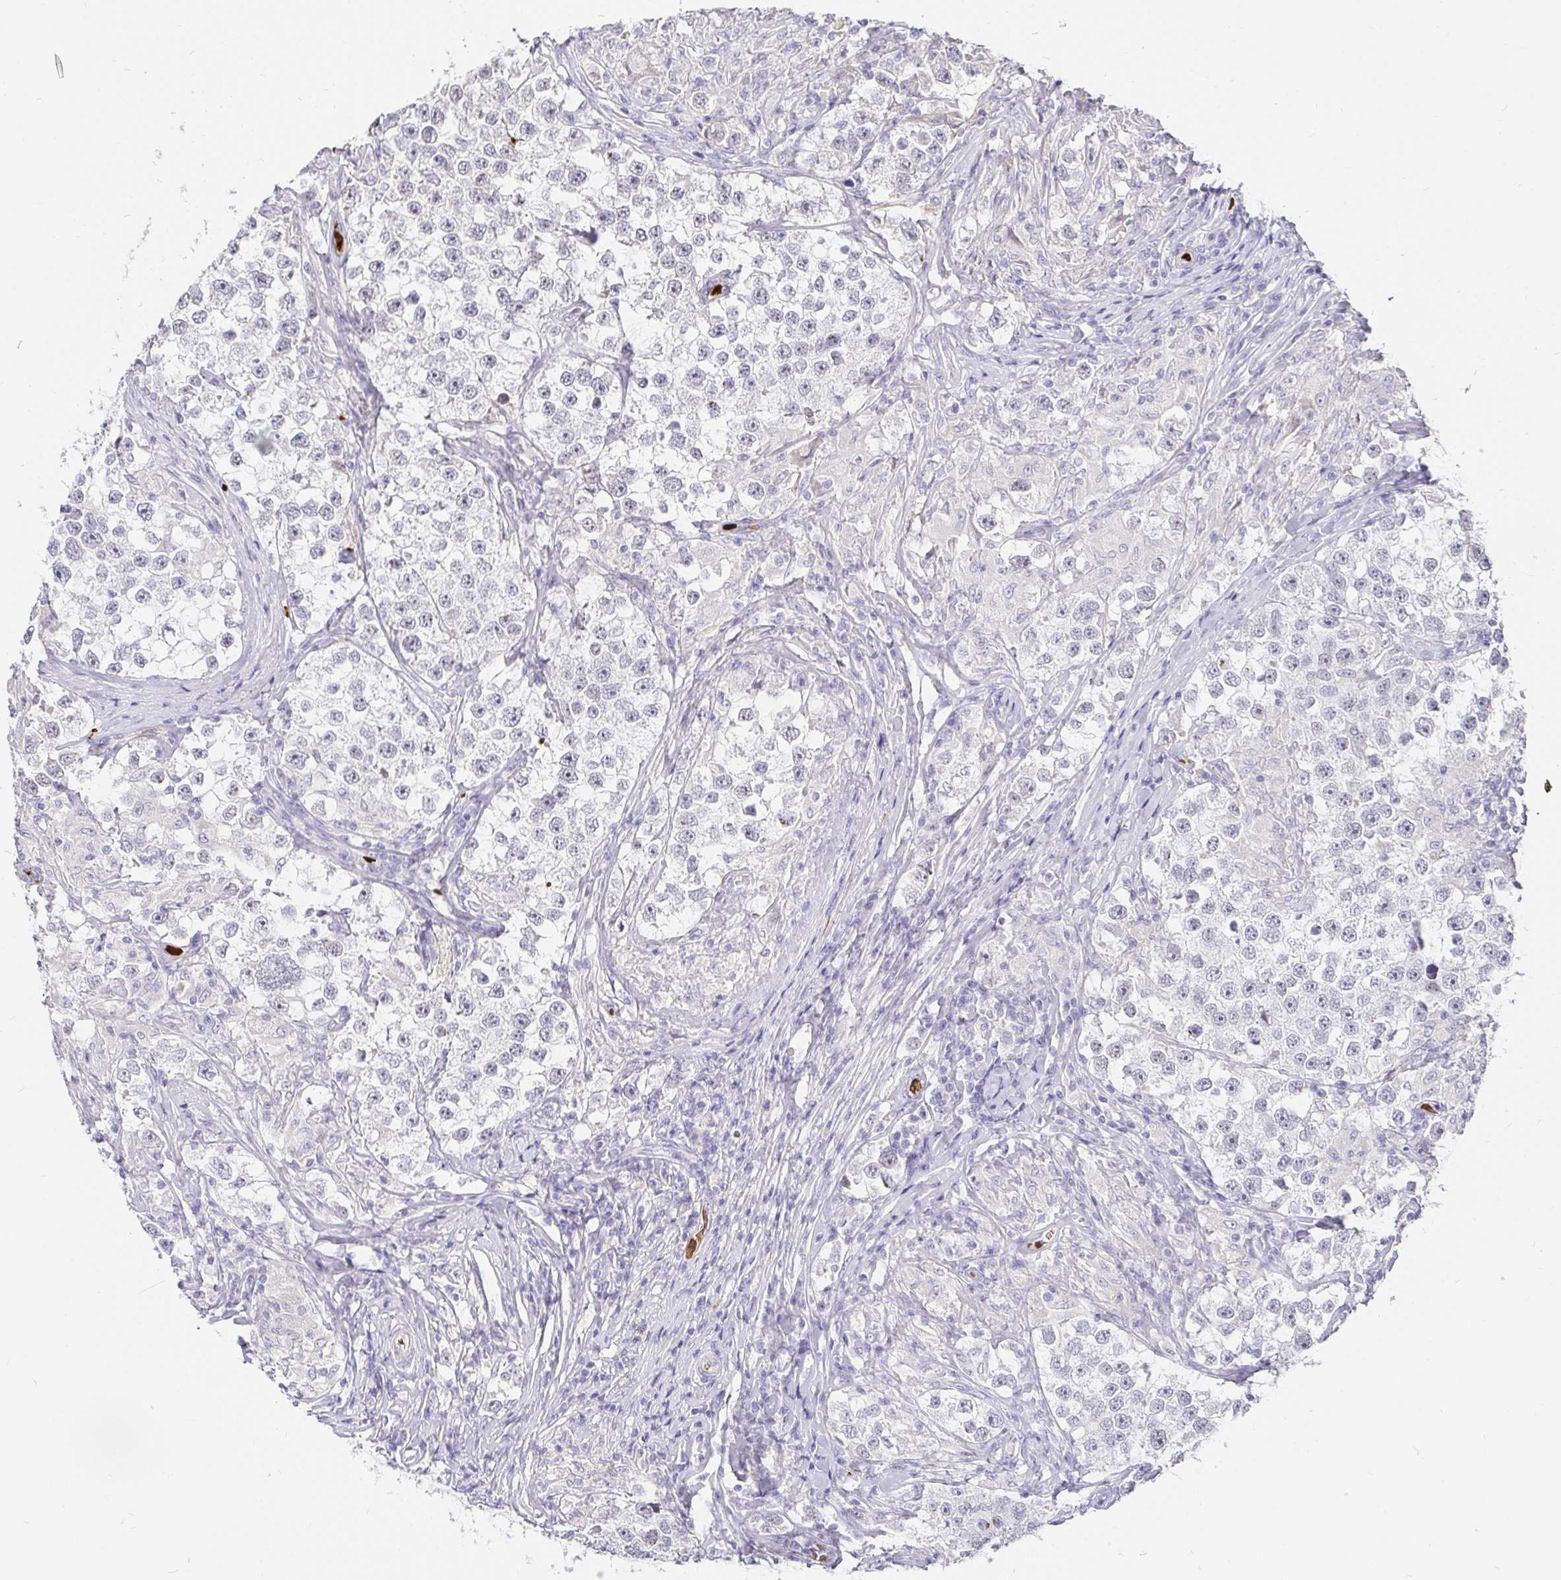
{"staining": {"intensity": "negative", "quantity": "none", "location": "none"}, "tissue": "testis cancer", "cell_type": "Tumor cells", "image_type": "cancer", "snomed": [{"axis": "morphology", "description": "Seminoma, NOS"}, {"axis": "topography", "description": "Testis"}], "caption": "A high-resolution photomicrograph shows immunohistochemistry (IHC) staining of testis cancer, which displays no significant expression in tumor cells.", "gene": "FGF21", "patient": {"sex": "male", "age": 46}}